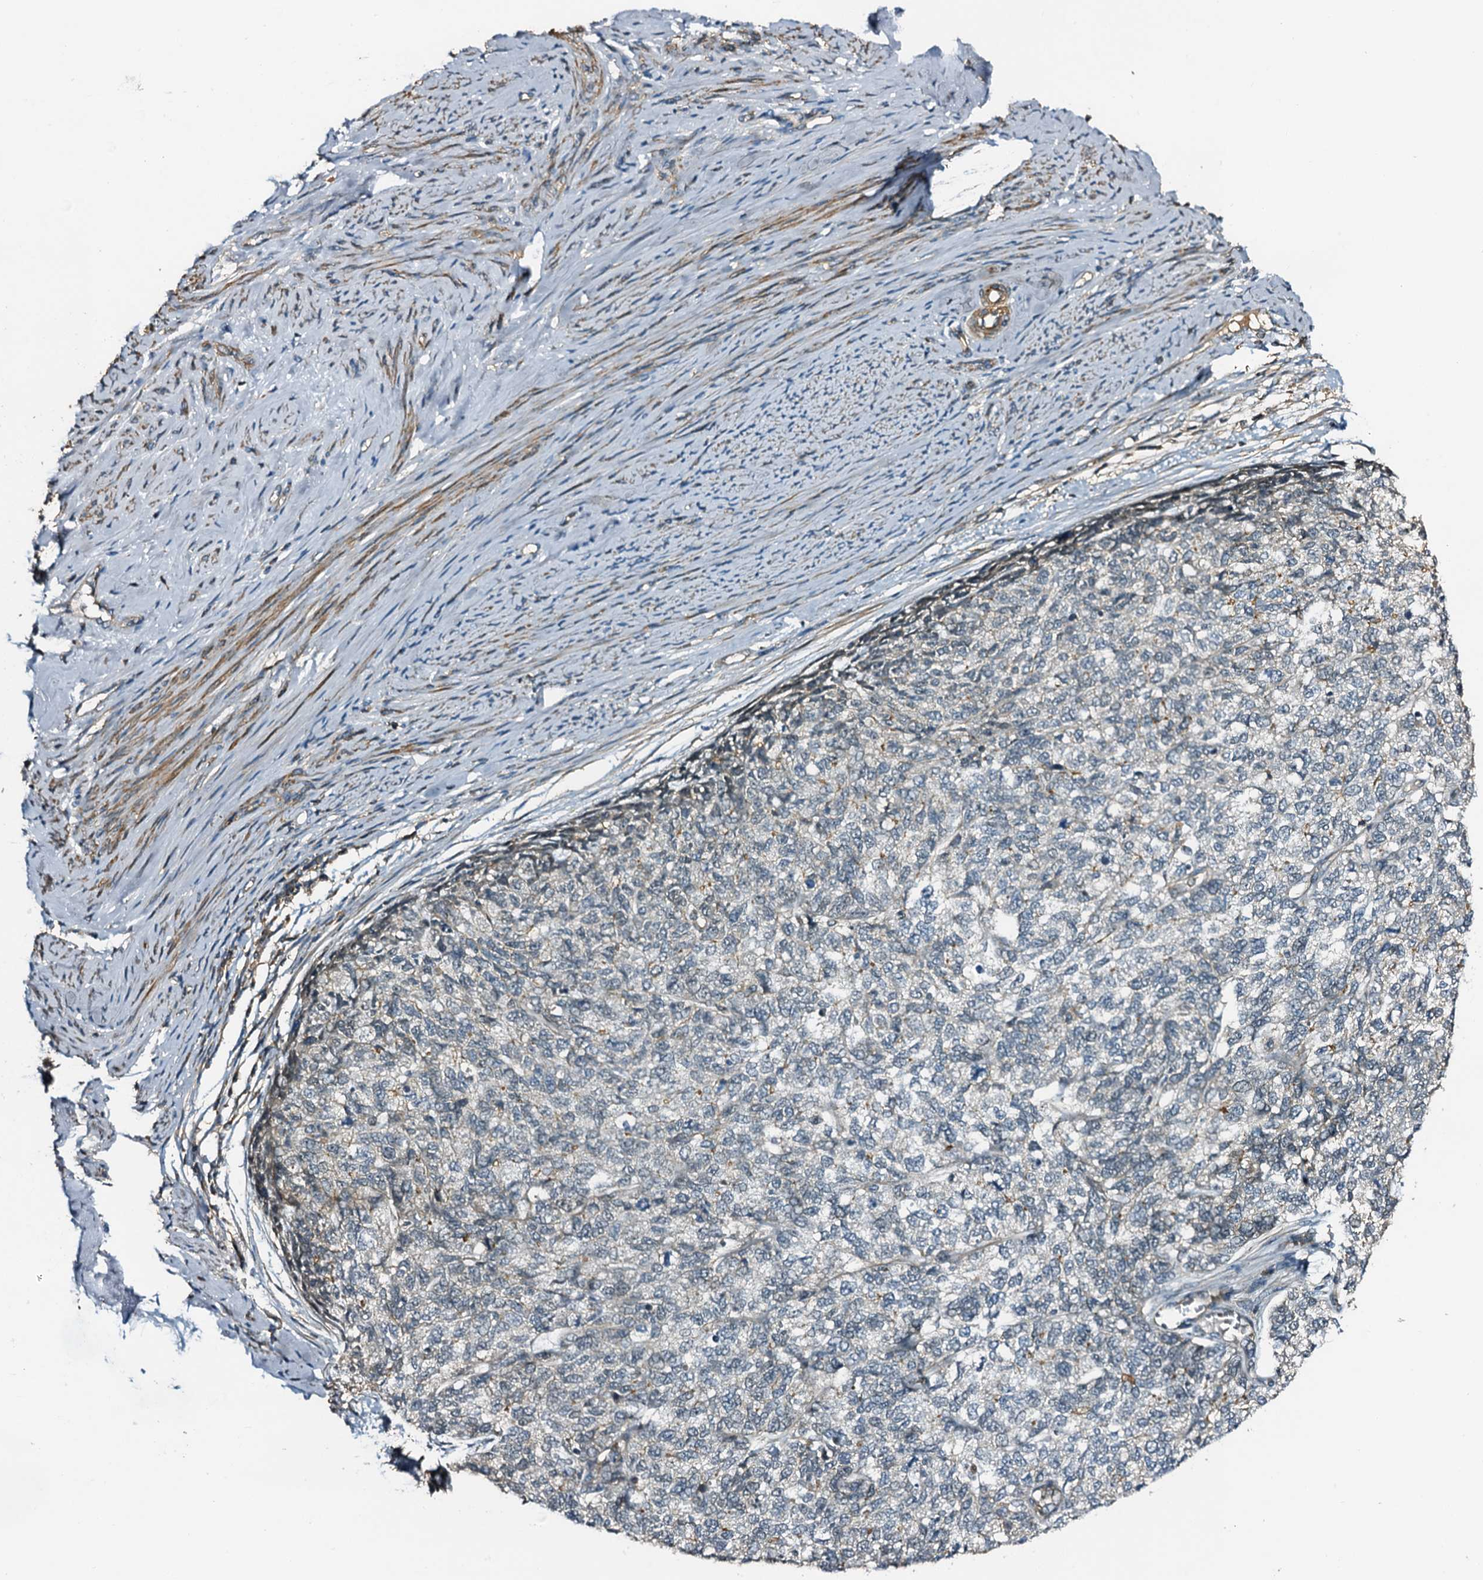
{"staining": {"intensity": "negative", "quantity": "none", "location": "none"}, "tissue": "cervical cancer", "cell_type": "Tumor cells", "image_type": "cancer", "snomed": [{"axis": "morphology", "description": "Squamous cell carcinoma, NOS"}, {"axis": "topography", "description": "Cervix"}], "caption": "Immunohistochemical staining of human cervical cancer shows no significant staining in tumor cells. (DAB IHC with hematoxylin counter stain).", "gene": "DUOXA1", "patient": {"sex": "female", "age": 63}}